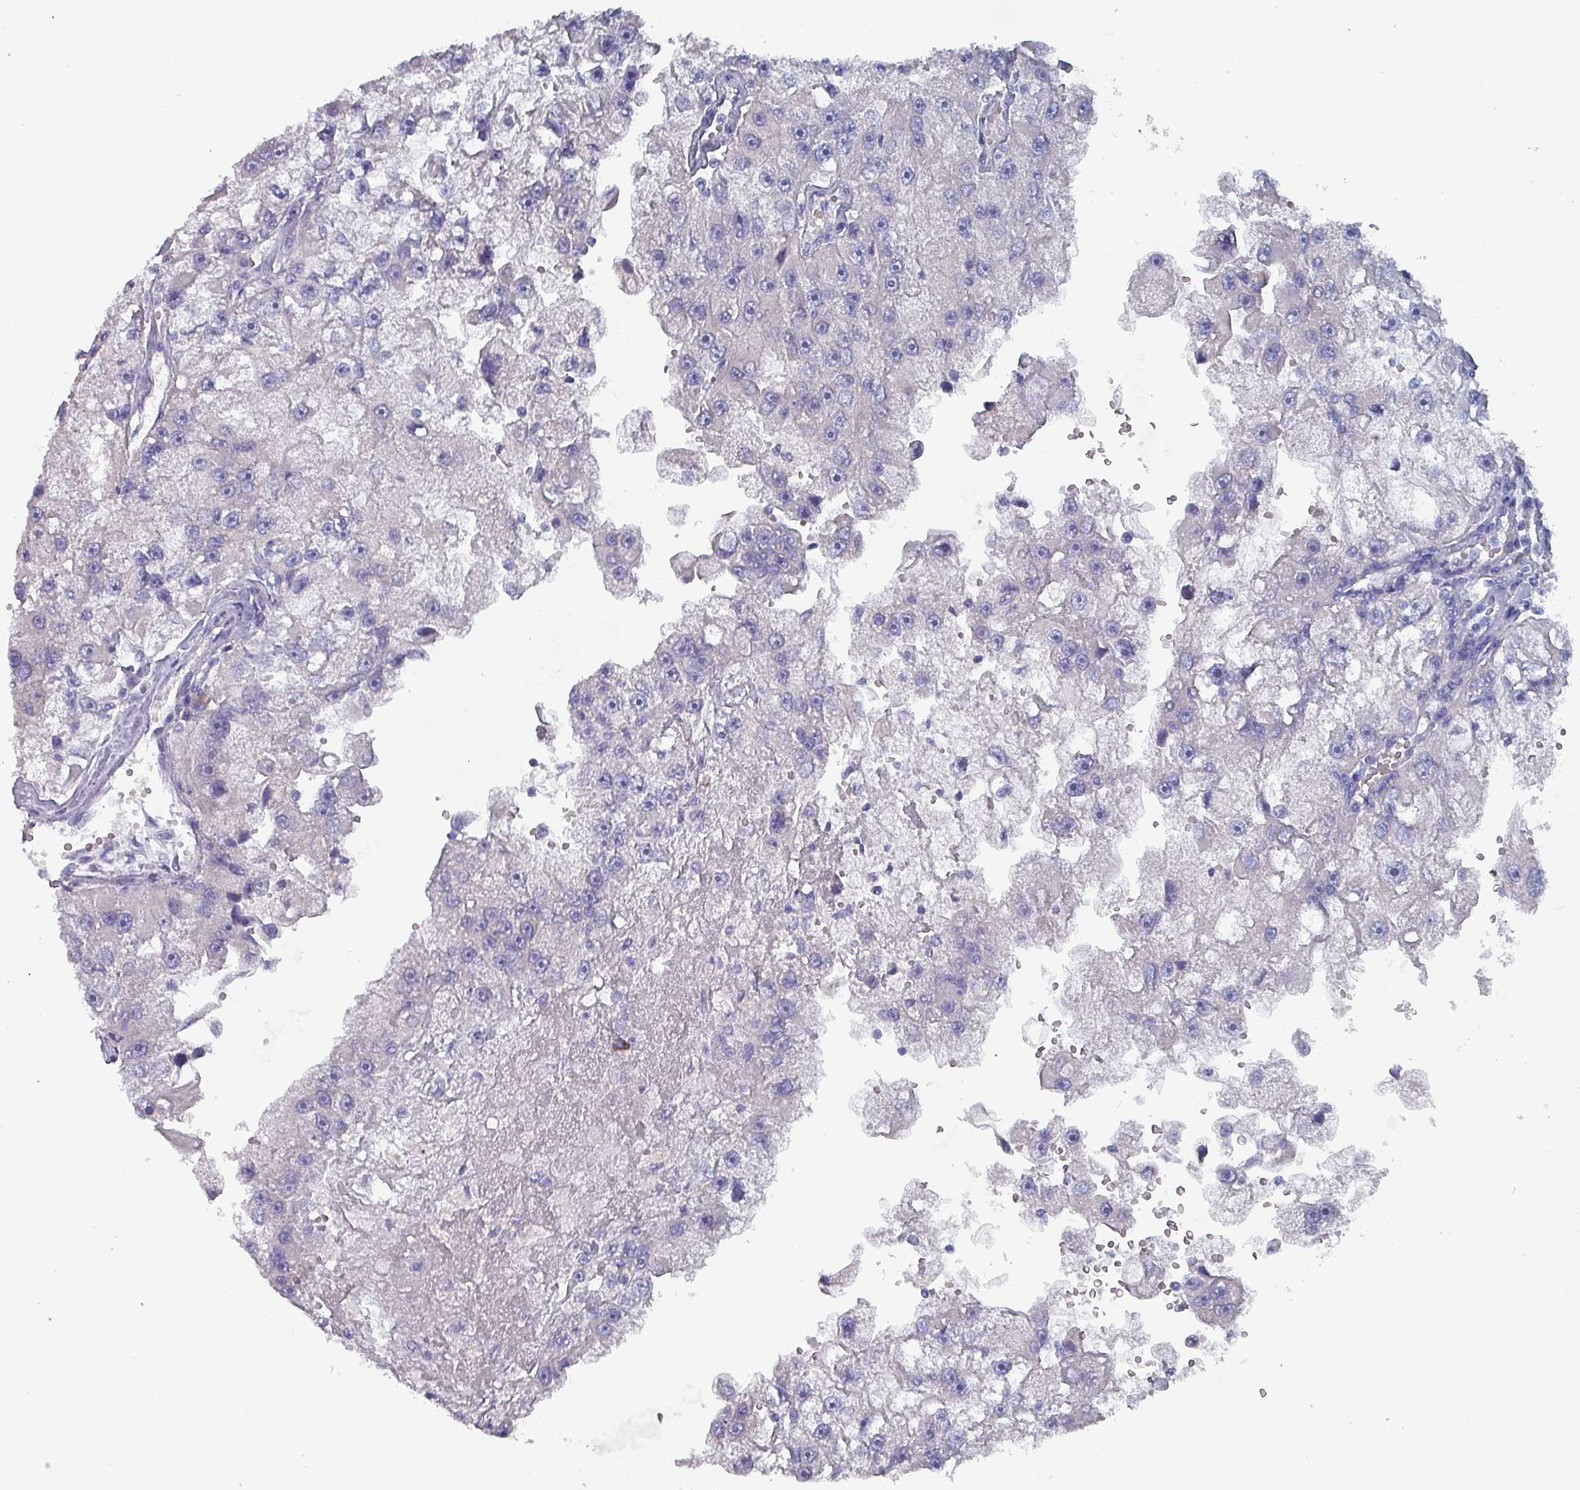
{"staining": {"intensity": "negative", "quantity": "none", "location": "none"}, "tissue": "renal cancer", "cell_type": "Tumor cells", "image_type": "cancer", "snomed": [{"axis": "morphology", "description": "Adenocarcinoma, NOS"}, {"axis": "topography", "description": "Kidney"}], "caption": "Immunohistochemical staining of human renal cancer (adenocarcinoma) displays no significant positivity in tumor cells.", "gene": "DRD5", "patient": {"sex": "male", "age": 63}}